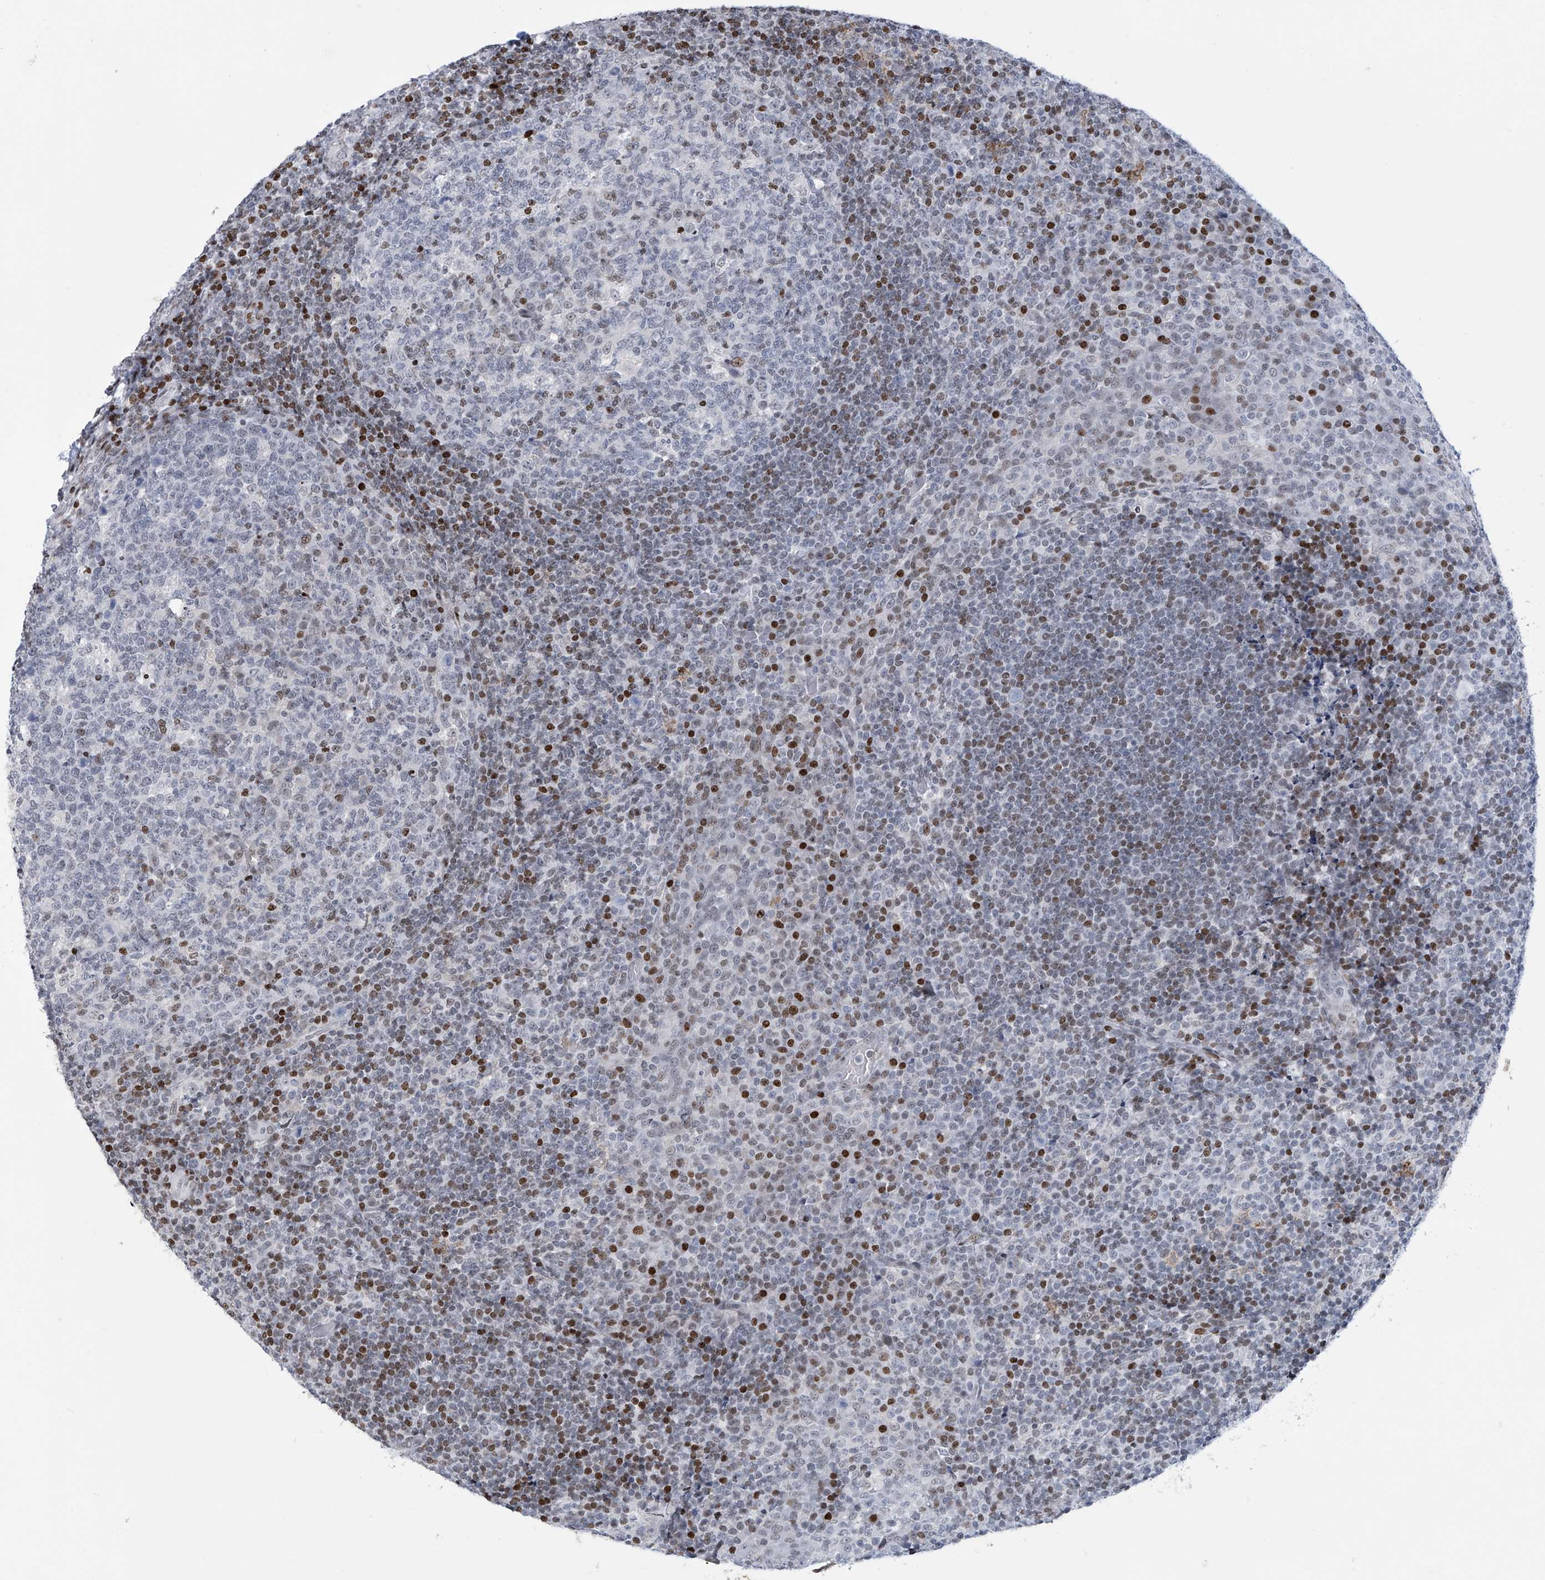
{"staining": {"intensity": "moderate", "quantity": "<25%", "location": "nuclear"}, "tissue": "tonsil", "cell_type": "Germinal center cells", "image_type": "normal", "snomed": [{"axis": "morphology", "description": "Normal tissue, NOS"}, {"axis": "topography", "description": "Tonsil"}], "caption": "A micrograph of human tonsil stained for a protein exhibits moderate nuclear brown staining in germinal center cells. The staining is performed using DAB (3,3'-diaminobenzidine) brown chromogen to label protein expression. The nuclei are counter-stained blue using hematoxylin.", "gene": "RFX7", "patient": {"sex": "female", "age": 19}}